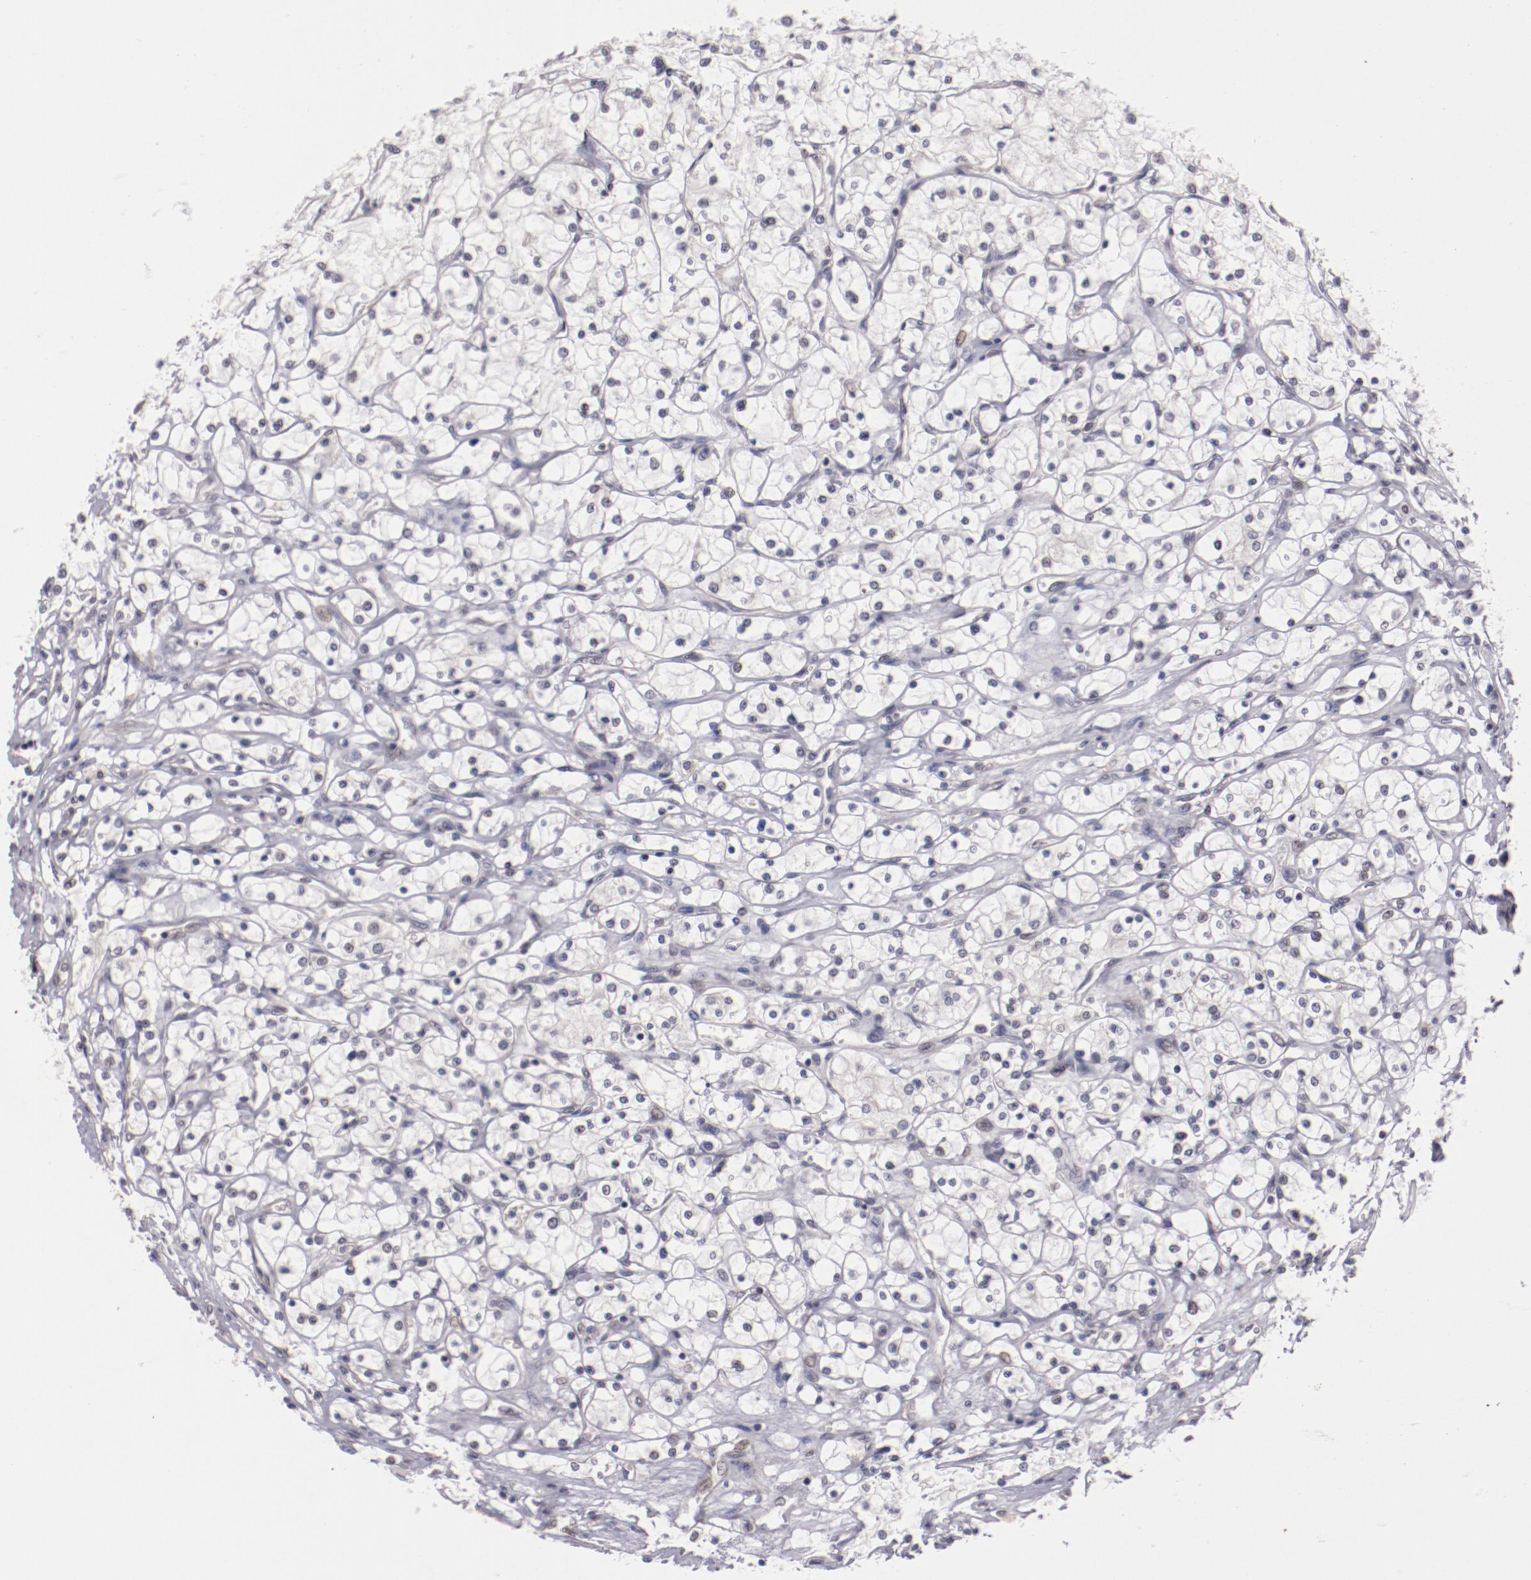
{"staining": {"intensity": "weak", "quantity": "<25%", "location": "nuclear"}, "tissue": "renal cancer", "cell_type": "Tumor cells", "image_type": "cancer", "snomed": [{"axis": "morphology", "description": "Adenocarcinoma, NOS"}, {"axis": "topography", "description": "Kidney"}], "caption": "Tumor cells are negative for brown protein staining in renal cancer. (DAB (3,3'-diaminobenzidine) IHC with hematoxylin counter stain).", "gene": "NRXN3", "patient": {"sex": "male", "age": 61}}